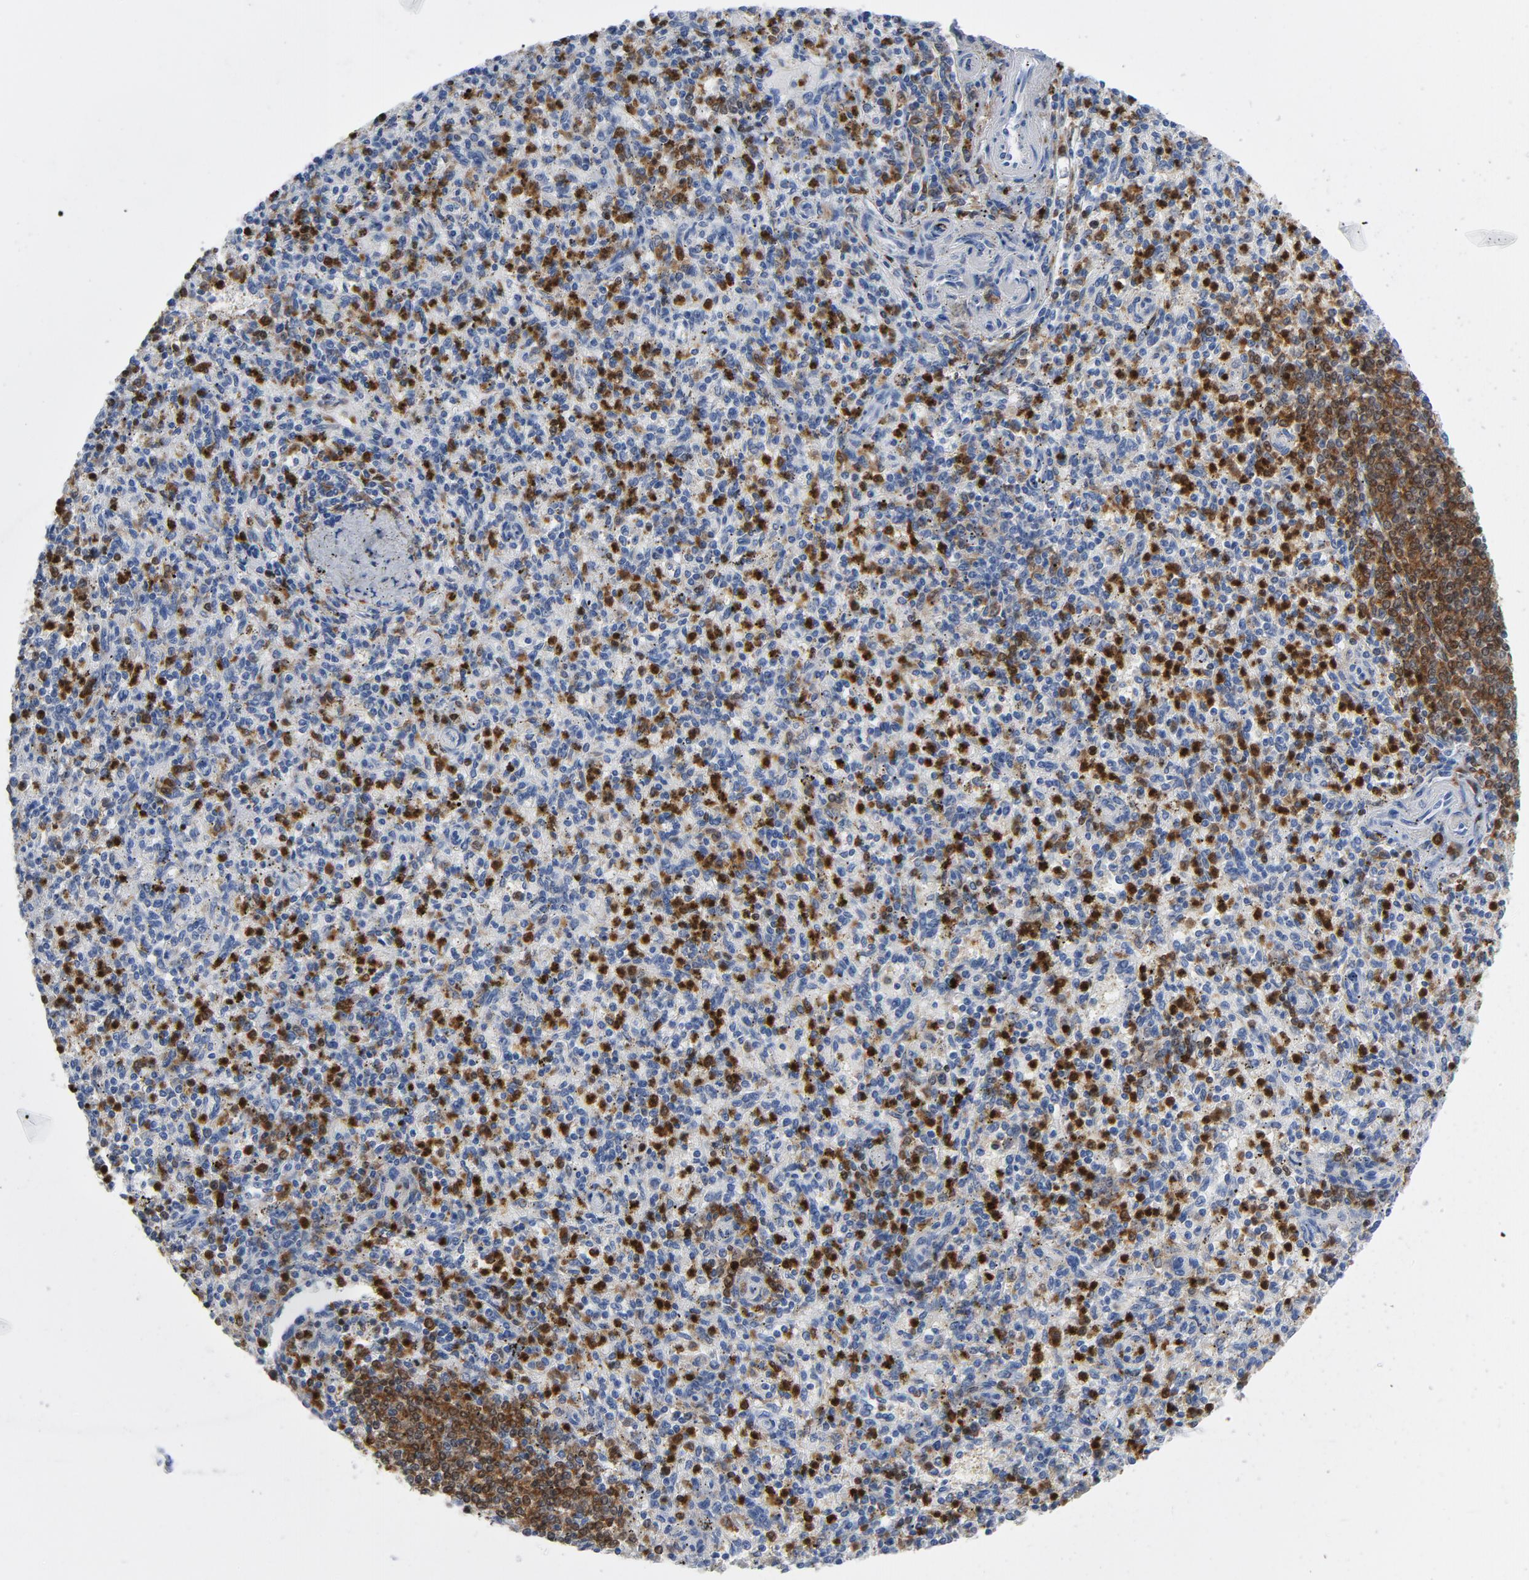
{"staining": {"intensity": "strong", "quantity": "<25%", "location": "cytoplasmic/membranous,nuclear"}, "tissue": "spleen", "cell_type": "Cells in red pulp", "image_type": "normal", "snomed": [{"axis": "morphology", "description": "Normal tissue, NOS"}, {"axis": "topography", "description": "Spleen"}], "caption": "Protein staining of benign spleen demonstrates strong cytoplasmic/membranous,nuclear staining in approximately <25% of cells in red pulp.", "gene": "NCF1", "patient": {"sex": "male", "age": 72}}